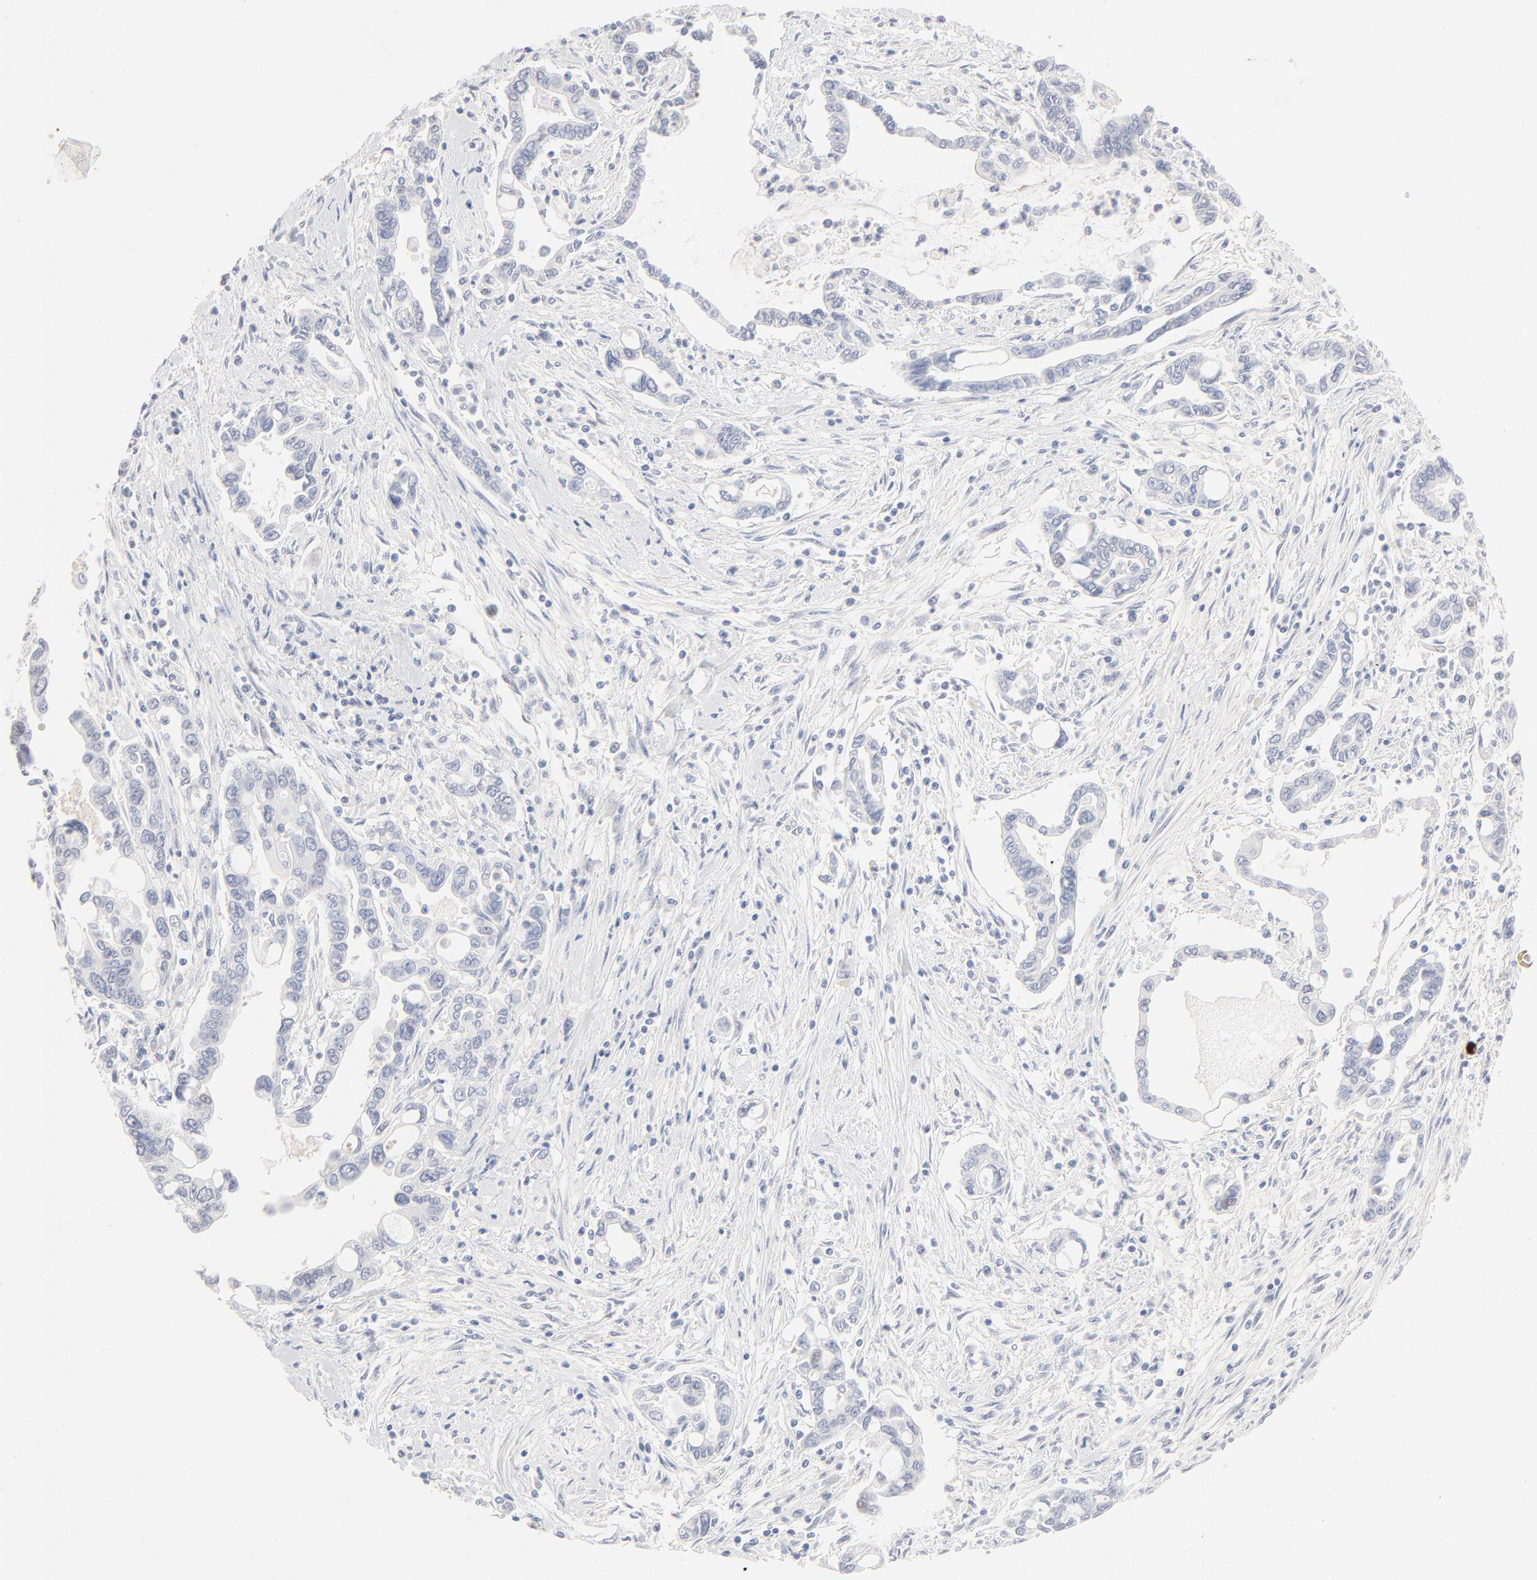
{"staining": {"intensity": "weak", "quantity": "<25%", "location": "nuclear"}, "tissue": "pancreatic cancer", "cell_type": "Tumor cells", "image_type": "cancer", "snomed": [{"axis": "morphology", "description": "Adenocarcinoma, NOS"}, {"axis": "topography", "description": "Pancreas"}], "caption": "Protein analysis of pancreatic cancer (adenocarcinoma) exhibits no significant staining in tumor cells.", "gene": "ONECUT1", "patient": {"sex": "female", "age": 57}}